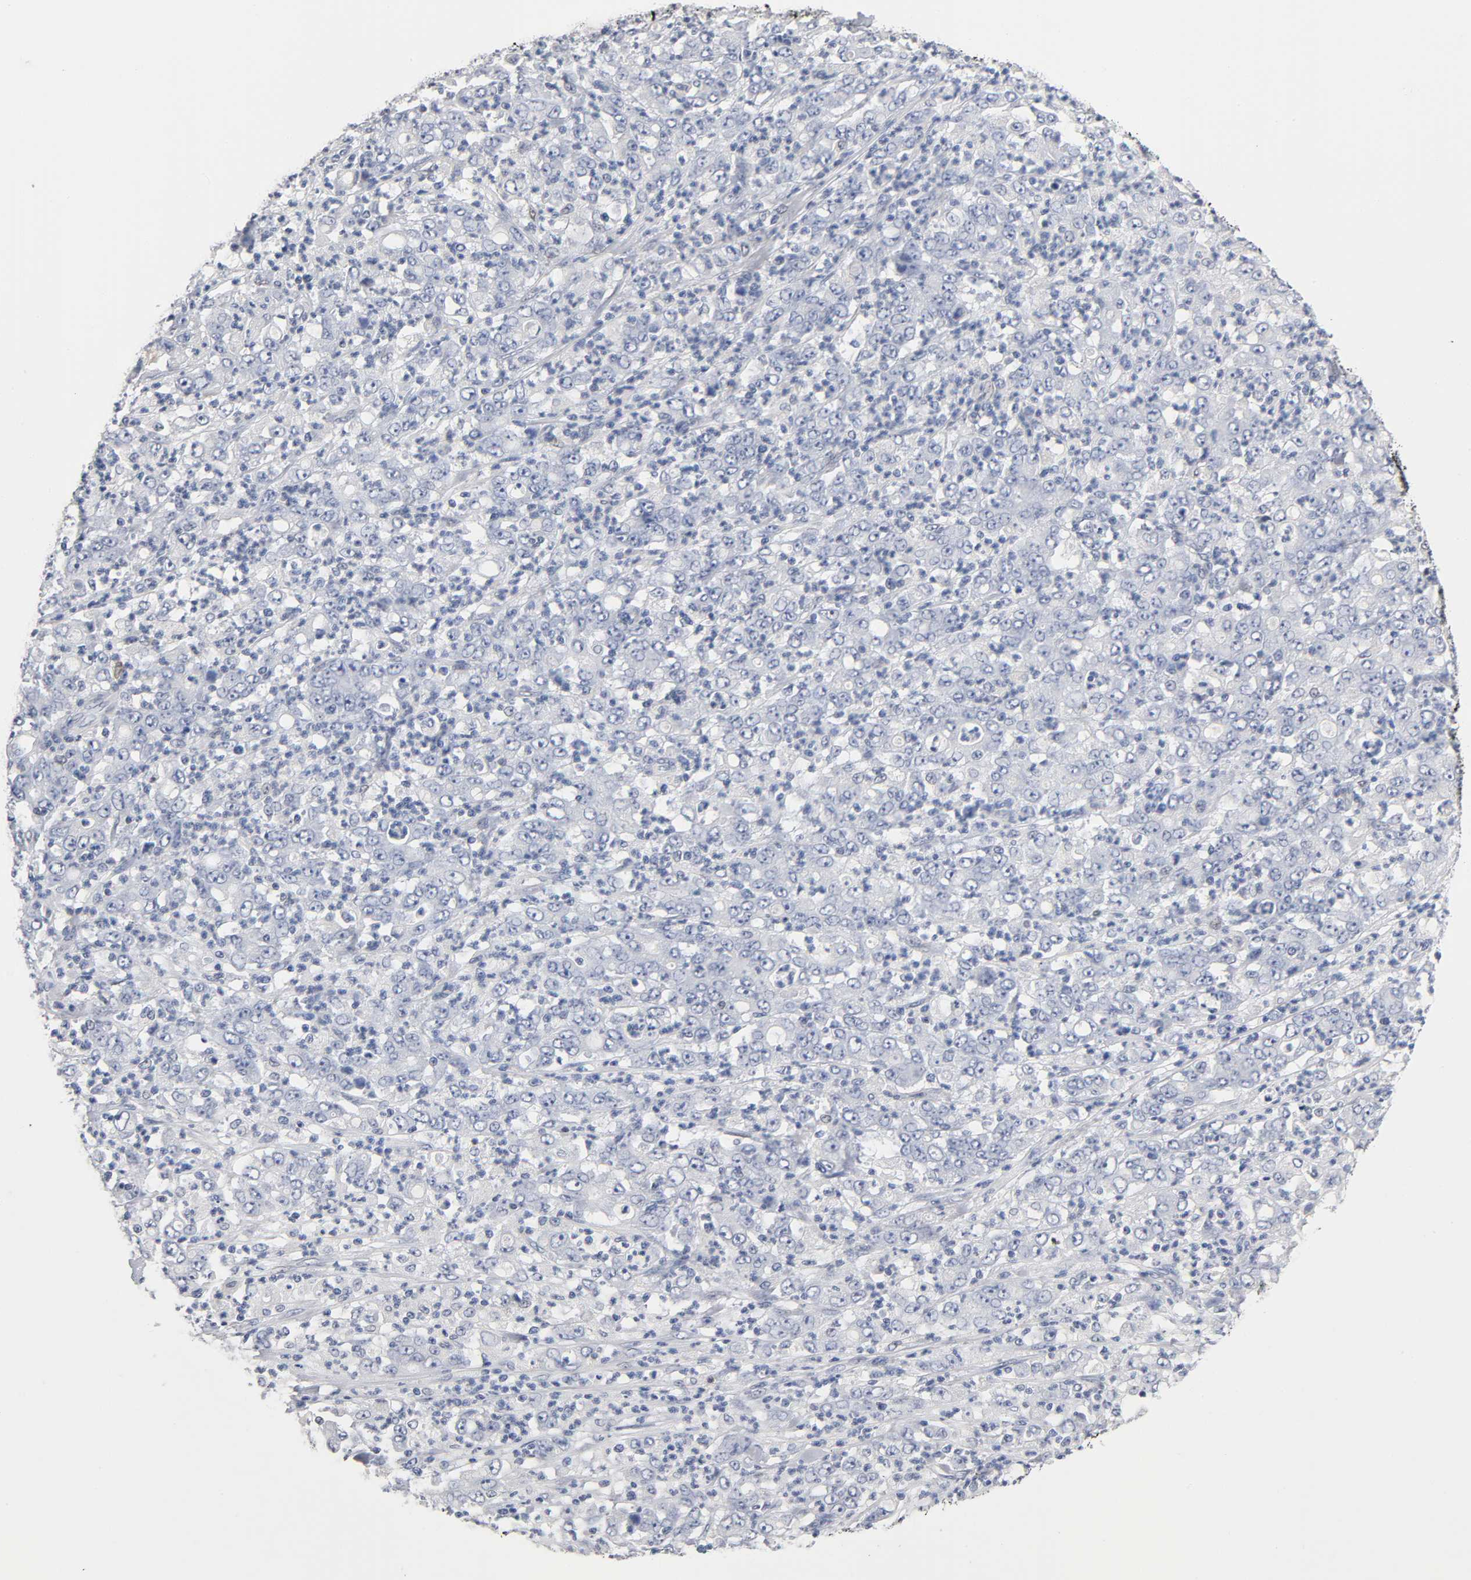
{"staining": {"intensity": "negative", "quantity": "none", "location": "none"}, "tissue": "stomach cancer", "cell_type": "Tumor cells", "image_type": "cancer", "snomed": [{"axis": "morphology", "description": "Adenocarcinoma, NOS"}, {"axis": "topography", "description": "Stomach, lower"}], "caption": "Protein analysis of stomach cancer exhibits no significant expression in tumor cells.", "gene": "NFATC1", "patient": {"sex": "female", "age": 71}}